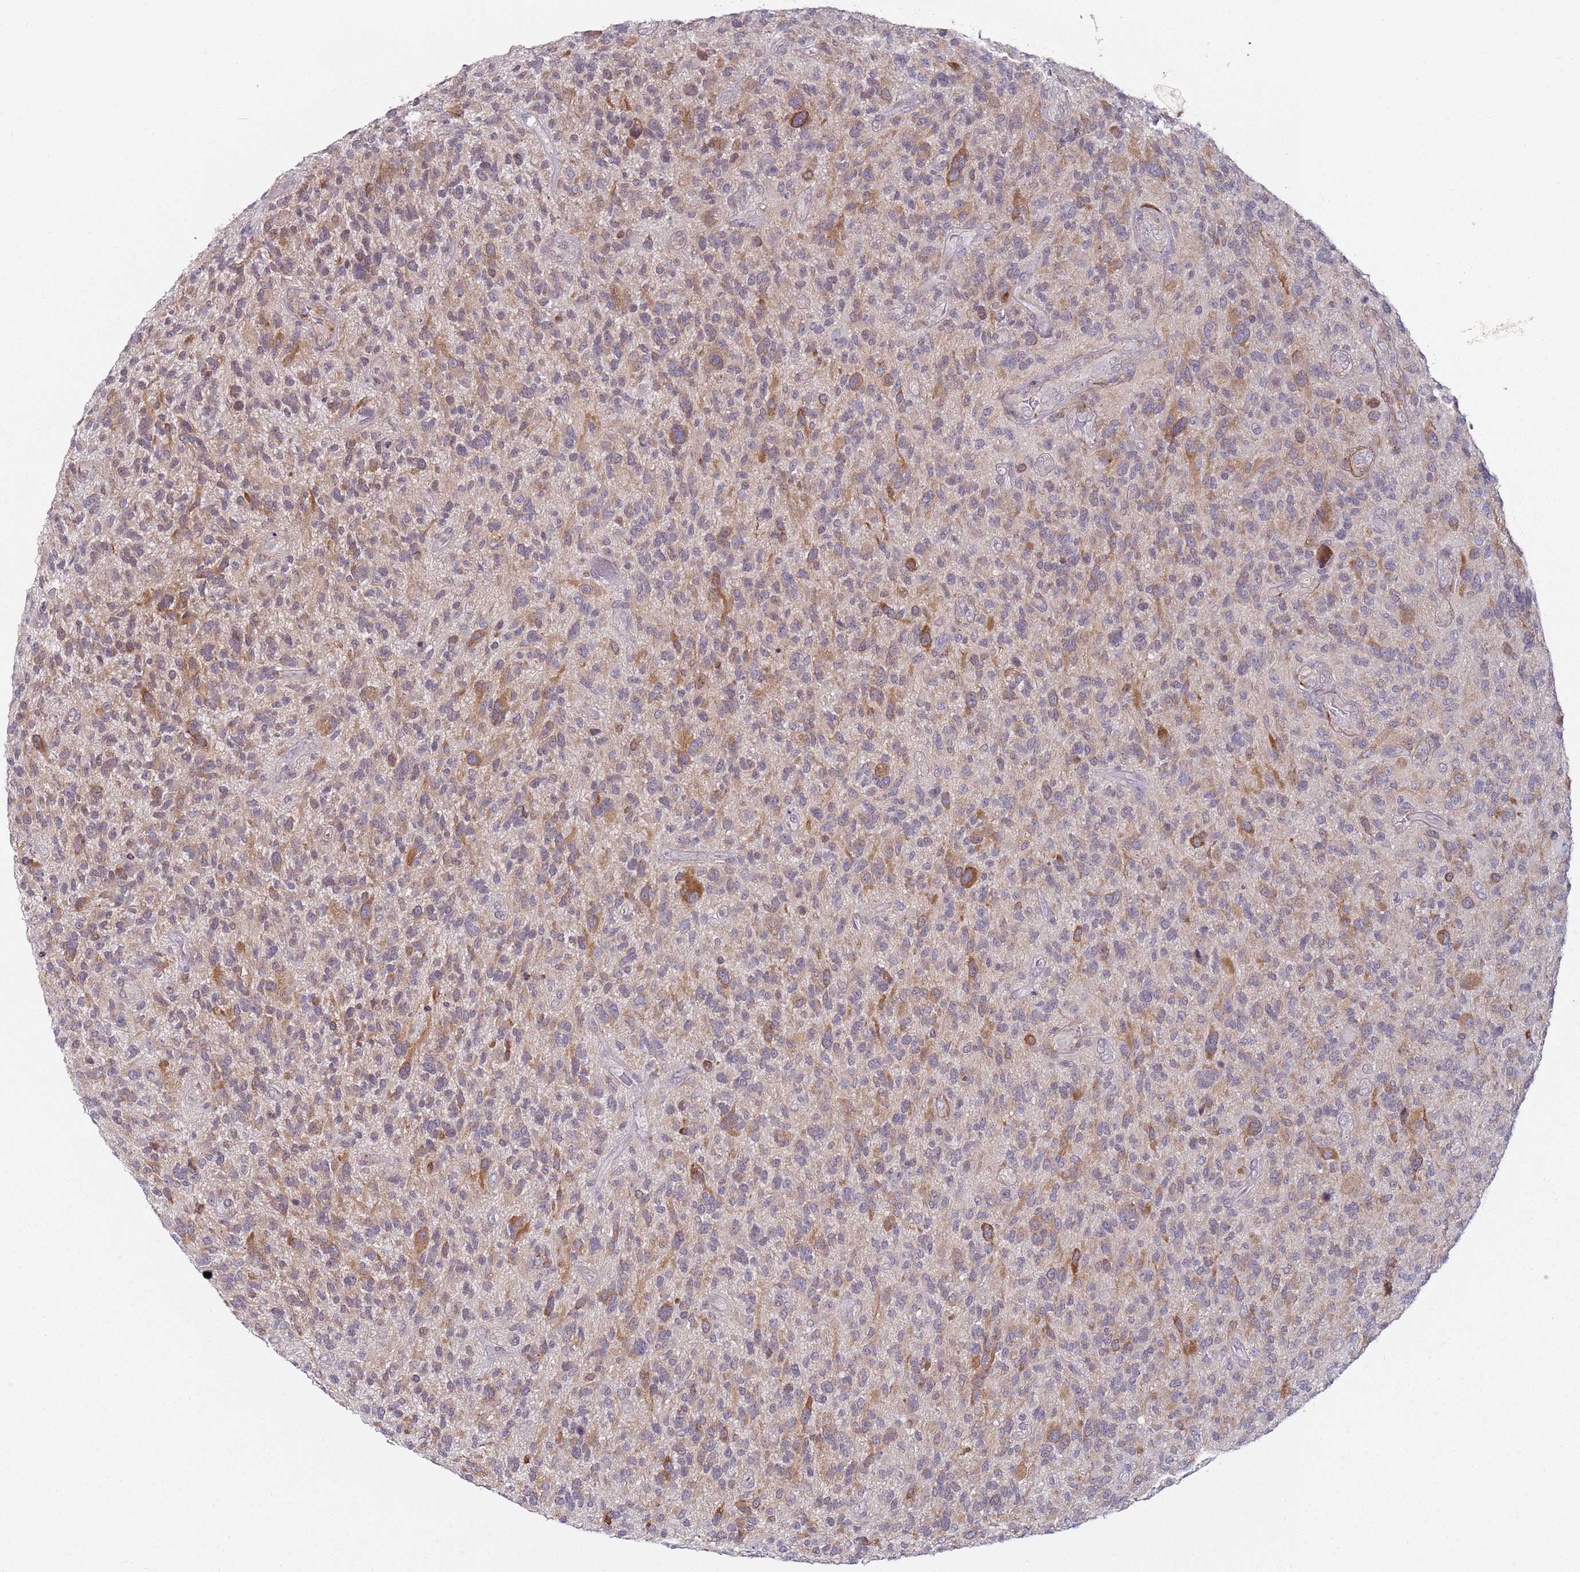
{"staining": {"intensity": "moderate", "quantity": "25%-75%", "location": "cytoplasmic/membranous"}, "tissue": "glioma", "cell_type": "Tumor cells", "image_type": "cancer", "snomed": [{"axis": "morphology", "description": "Glioma, malignant, High grade"}, {"axis": "topography", "description": "Brain"}], "caption": "Malignant glioma (high-grade) was stained to show a protein in brown. There is medium levels of moderate cytoplasmic/membranous expression in approximately 25%-75% of tumor cells.", "gene": "SNAPC4", "patient": {"sex": "male", "age": 47}}